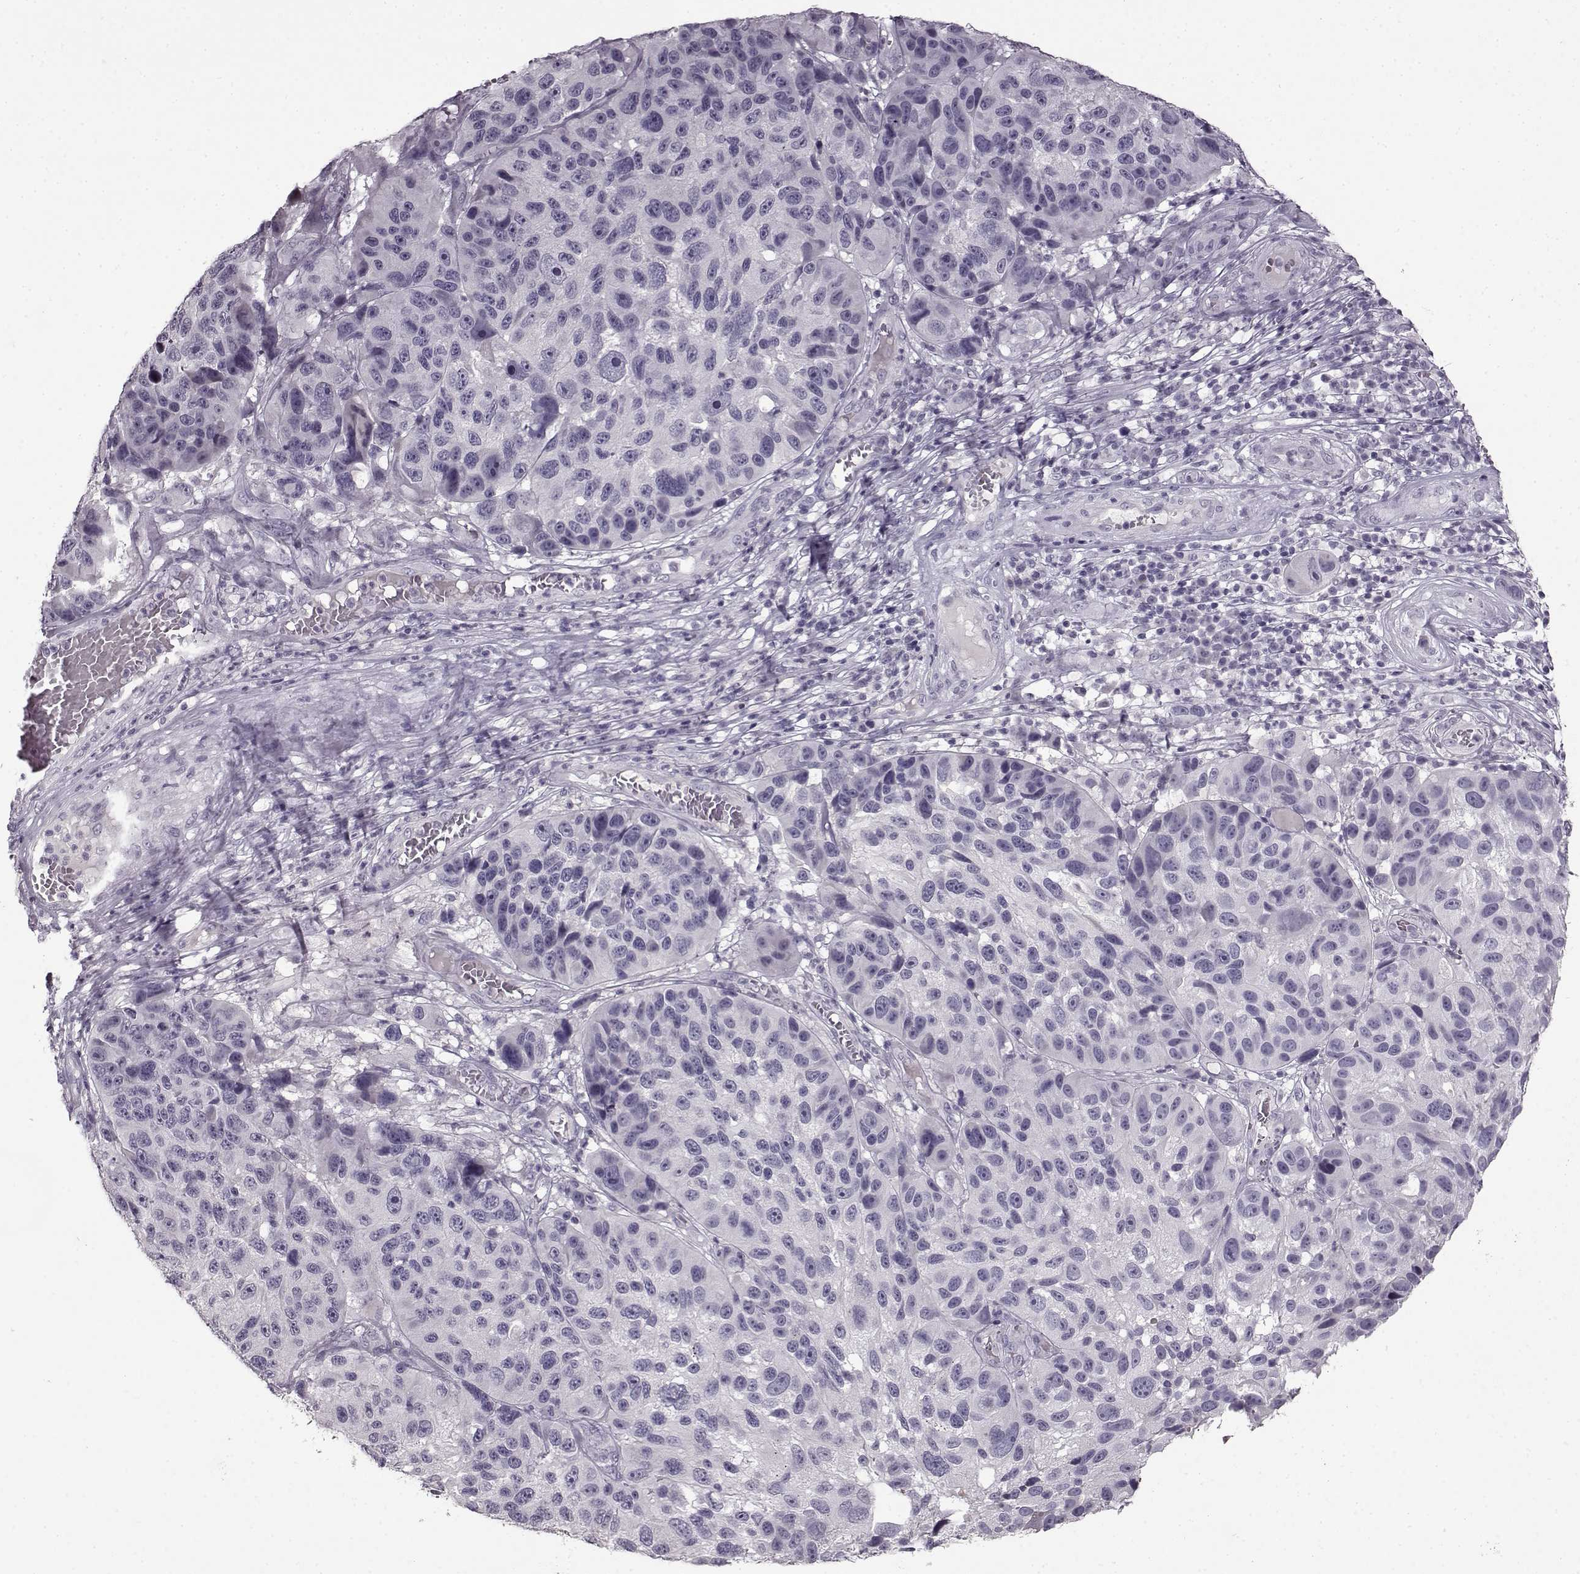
{"staining": {"intensity": "negative", "quantity": "none", "location": "none"}, "tissue": "melanoma", "cell_type": "Tumor cells", "image_type": "cancer", "snomed": [{"axis": "morphology", "description": "Malignant melanoma, NOS"}, {"axis": "topography", "description": "Skin"}], "caption": "Tumor cells are negative for brown protein staining in melanoma.", "gene": "FSHB", "patient": {"sex": "male", "age": 53}}